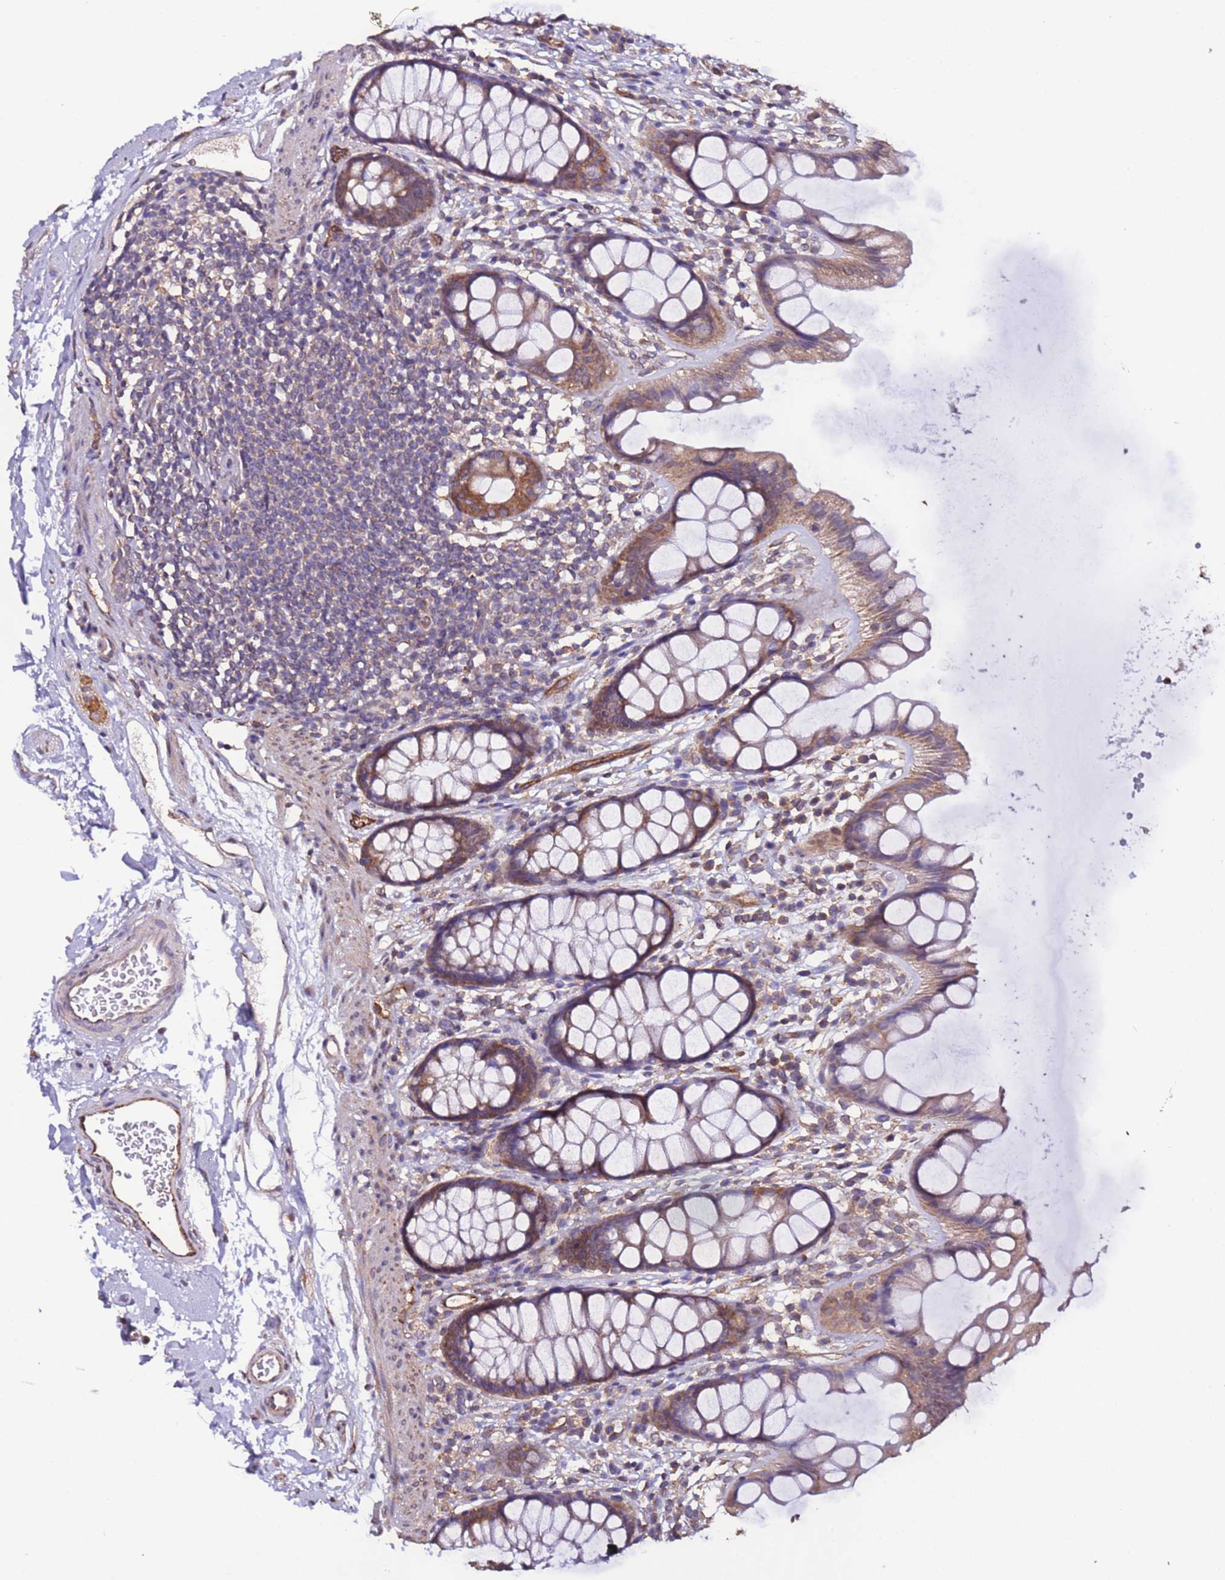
{"staining": {"intensity": "moderate", "quantity": ">75%", "location": "cytoplasmic/membranous"}, "tissue": "rectum", "cell_type": "Glandular cells", "image_type": "normal", "snomed": [{"axis": "morphology", "description": "Normal tissue, NOS"}, {"axis": "topography", "description": "Rectum"}], "caption": "Protein expression analysis of normal rectum shows moderate cytoplasmic/membranous staining in approximately >75% of glandular cells. The protein is shown in brown color, while the nuclei are stained blue.", "gene": "SLC41A3", "patient": {"sex": "female", "age": 65}}